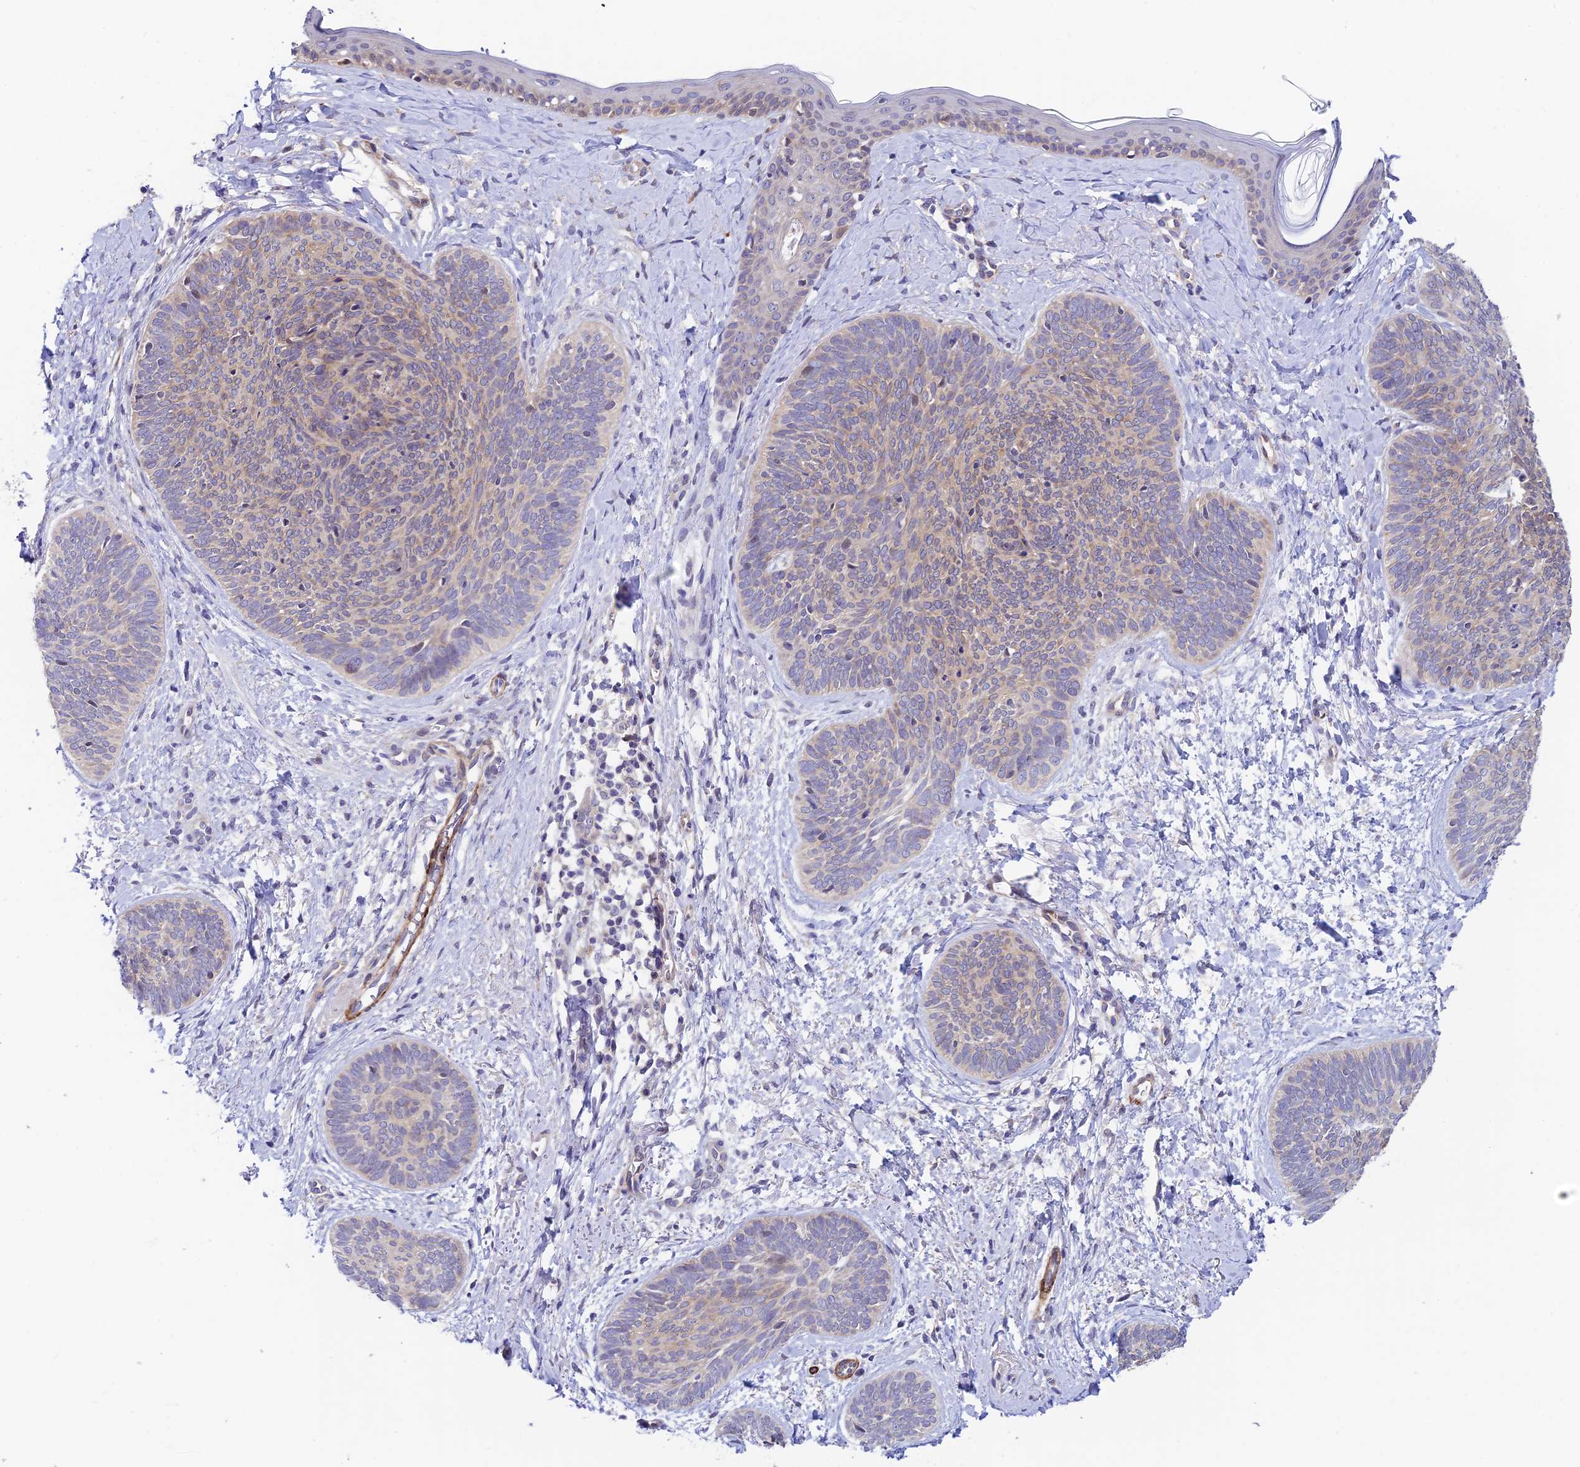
{"staining": {"intensity": "weak", "quantity": "25%-75%", "location": "cytoplasmic/membranous"}, "tissue": "skin cancer", "cell_type": "Tumor cells", "image_type": "cancer", "snomed": [{"axis": "morphology", "description": "Basal cell carcinoma"}, {"axis": "topography", "description": "Skin"}], "caption": "High-magnification brightfield microscopy of skin cancer stained with DAB (brown) and counterstained with hematoxylin (blue). tumor cells exhibit weak cytoplasmic/membranous positivity is present in approximately25%-75% of cells.", "gene": "ANKRD50", "patient": {"sex": "female", "age": 81}}